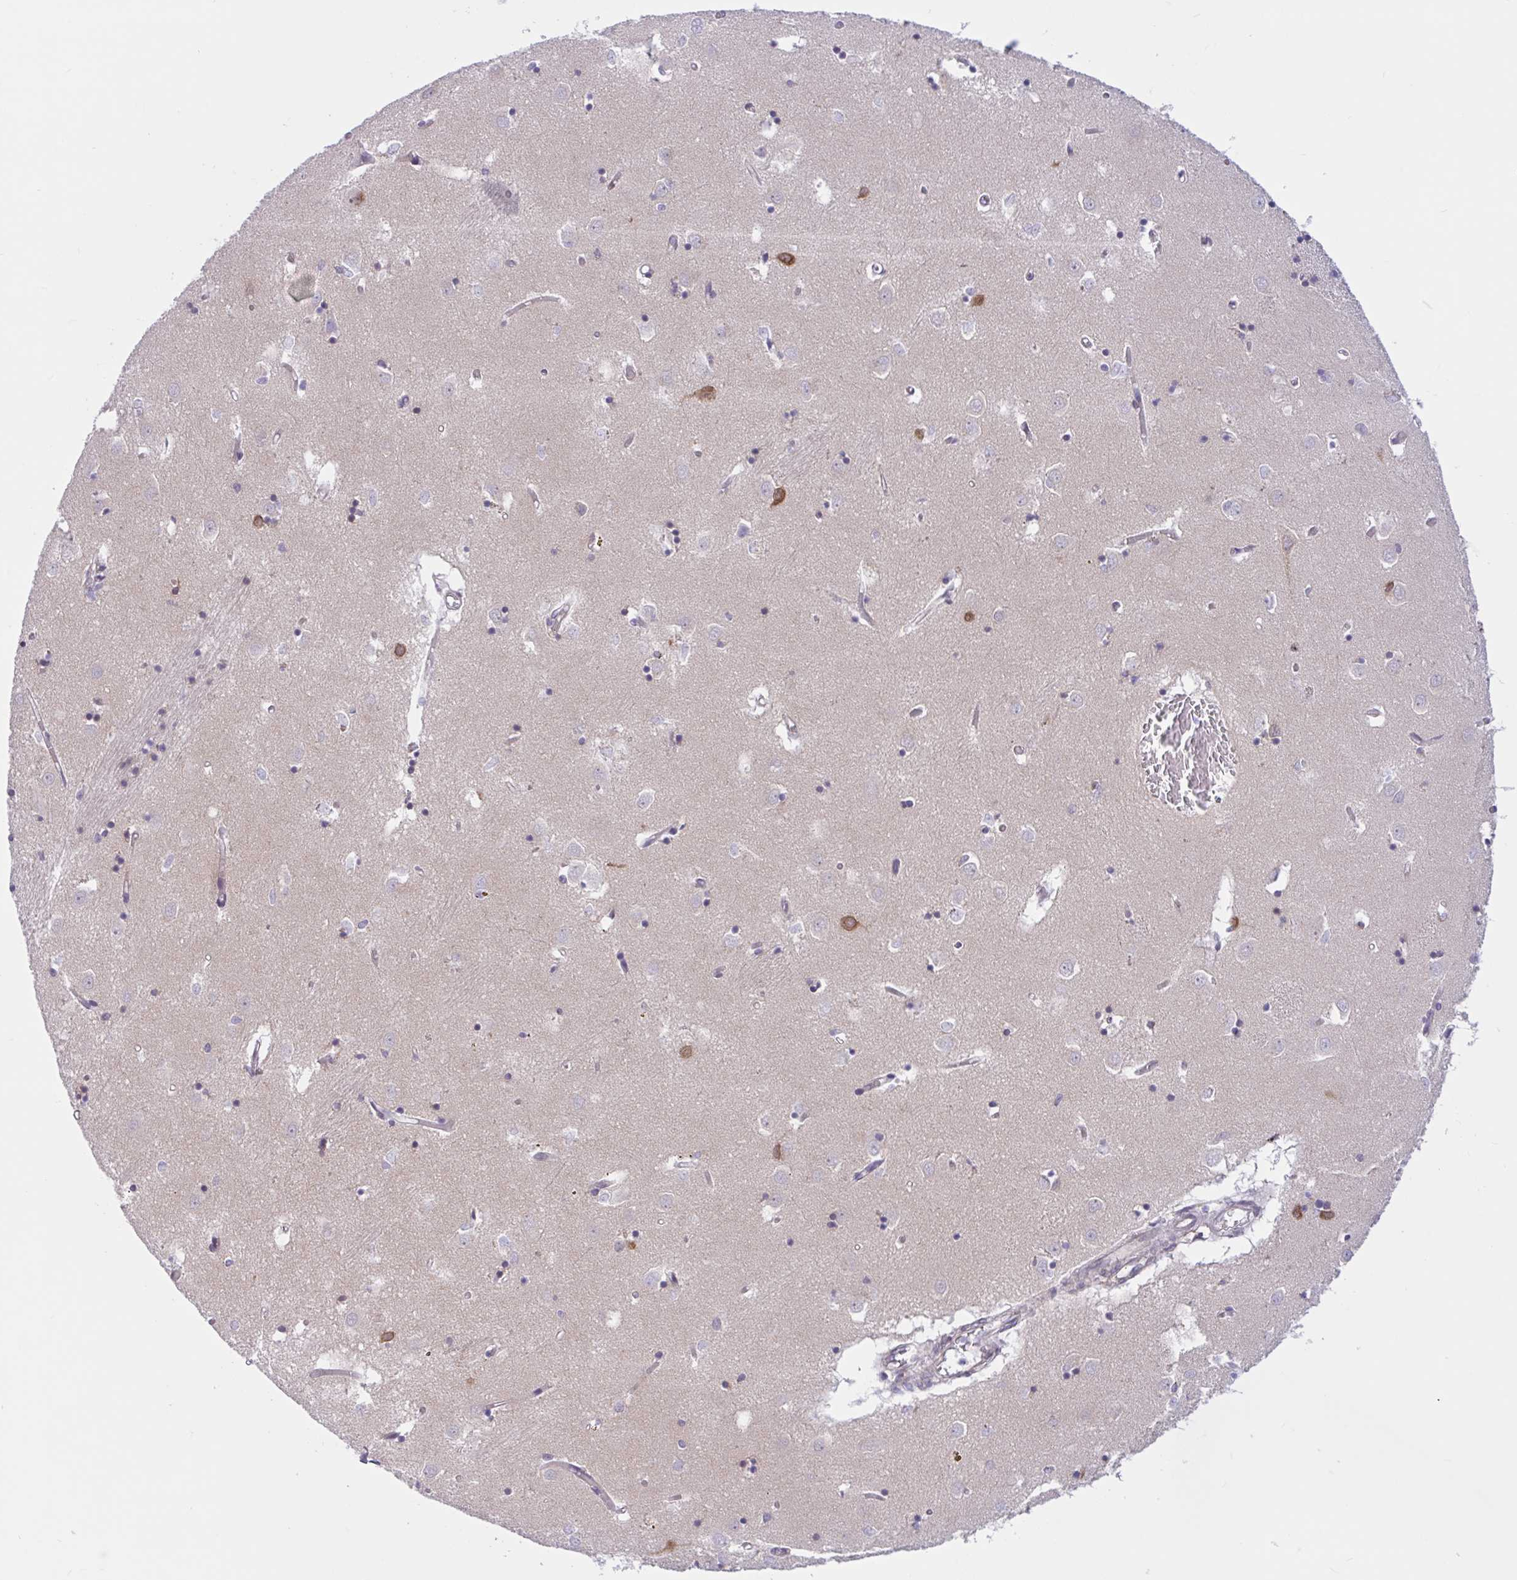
{"staining": {"intensity": "moderate", "quantity": "<25%", "location": "cytoplasmic/membranous"}, "tissue": "caudate", "cell_type": "Glial cells", "image_type": "normal", "snomed": [{"axis": "morphology", "description": "Normal tissue, NOS"}, {"axis": "topography", "description": "Lateral ventricle wall"}], "caption": "IHC histopathology image of normal human caudate stained for a protein (brown), which demonstrates low levels of moderate cytoplasmic/membranous positivity in about <25% of glial cells.", "gene": "CAMLG", "patient": {"sex": "male", "age": 70}}